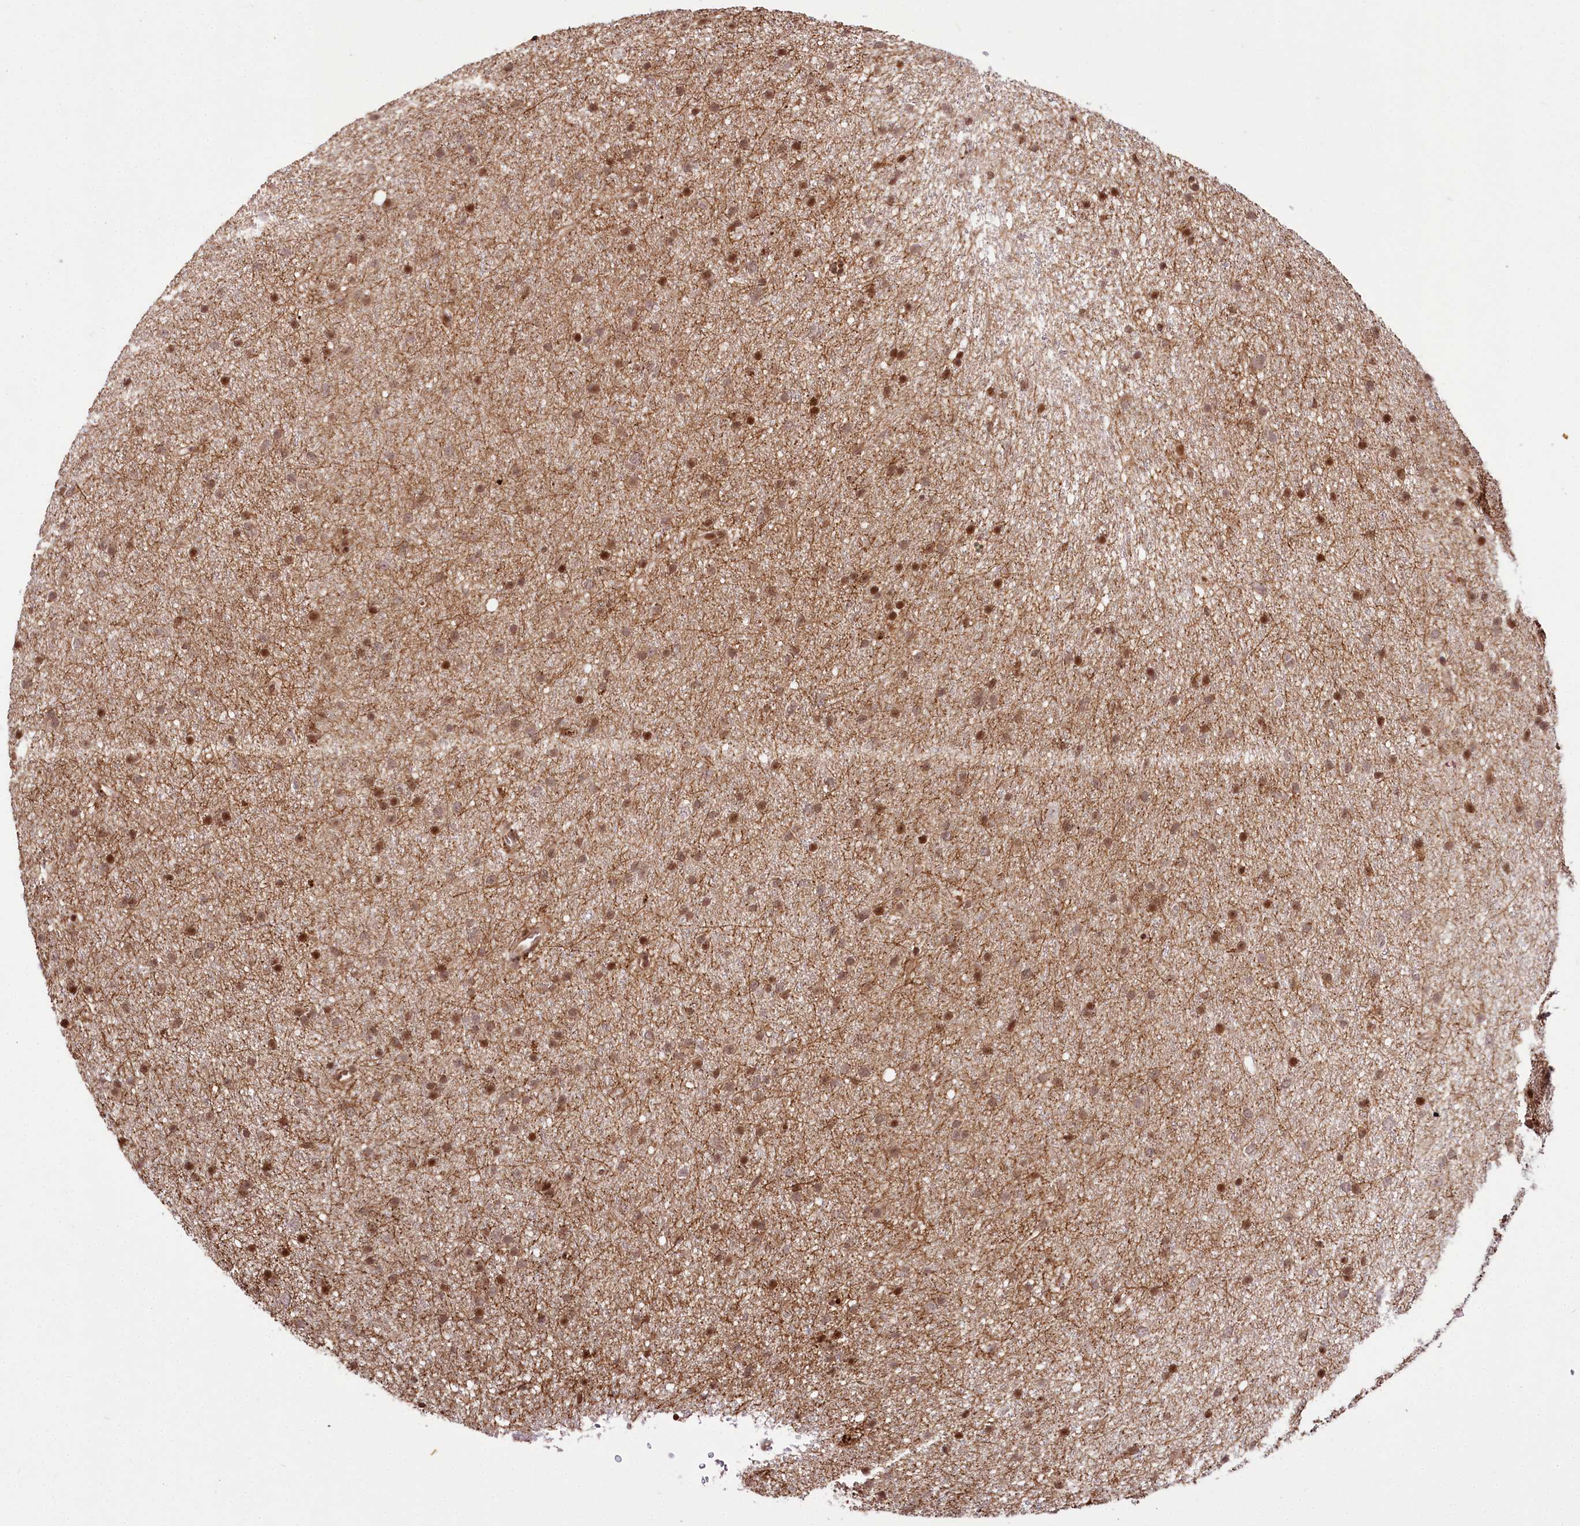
{"staining": {"intensity": "moderate", "quantity": ">75%", "location": "nuclear"}, "tissue": "glioma", "cell_type": "Tumor cells", "image_type": "cancer", "snomed": [{"axis": "morphology", "description": "Glioma, malignant, Low grade"}, {"axis": "topography", "description": "Cerebral cortex"}], "caption": "This is an image of IHC staining of glioma, which shows moderate positivity in the nuclear of tumor cells.", "gene": "HOXC8", "patient": {"sex": "female", "age": 39}}